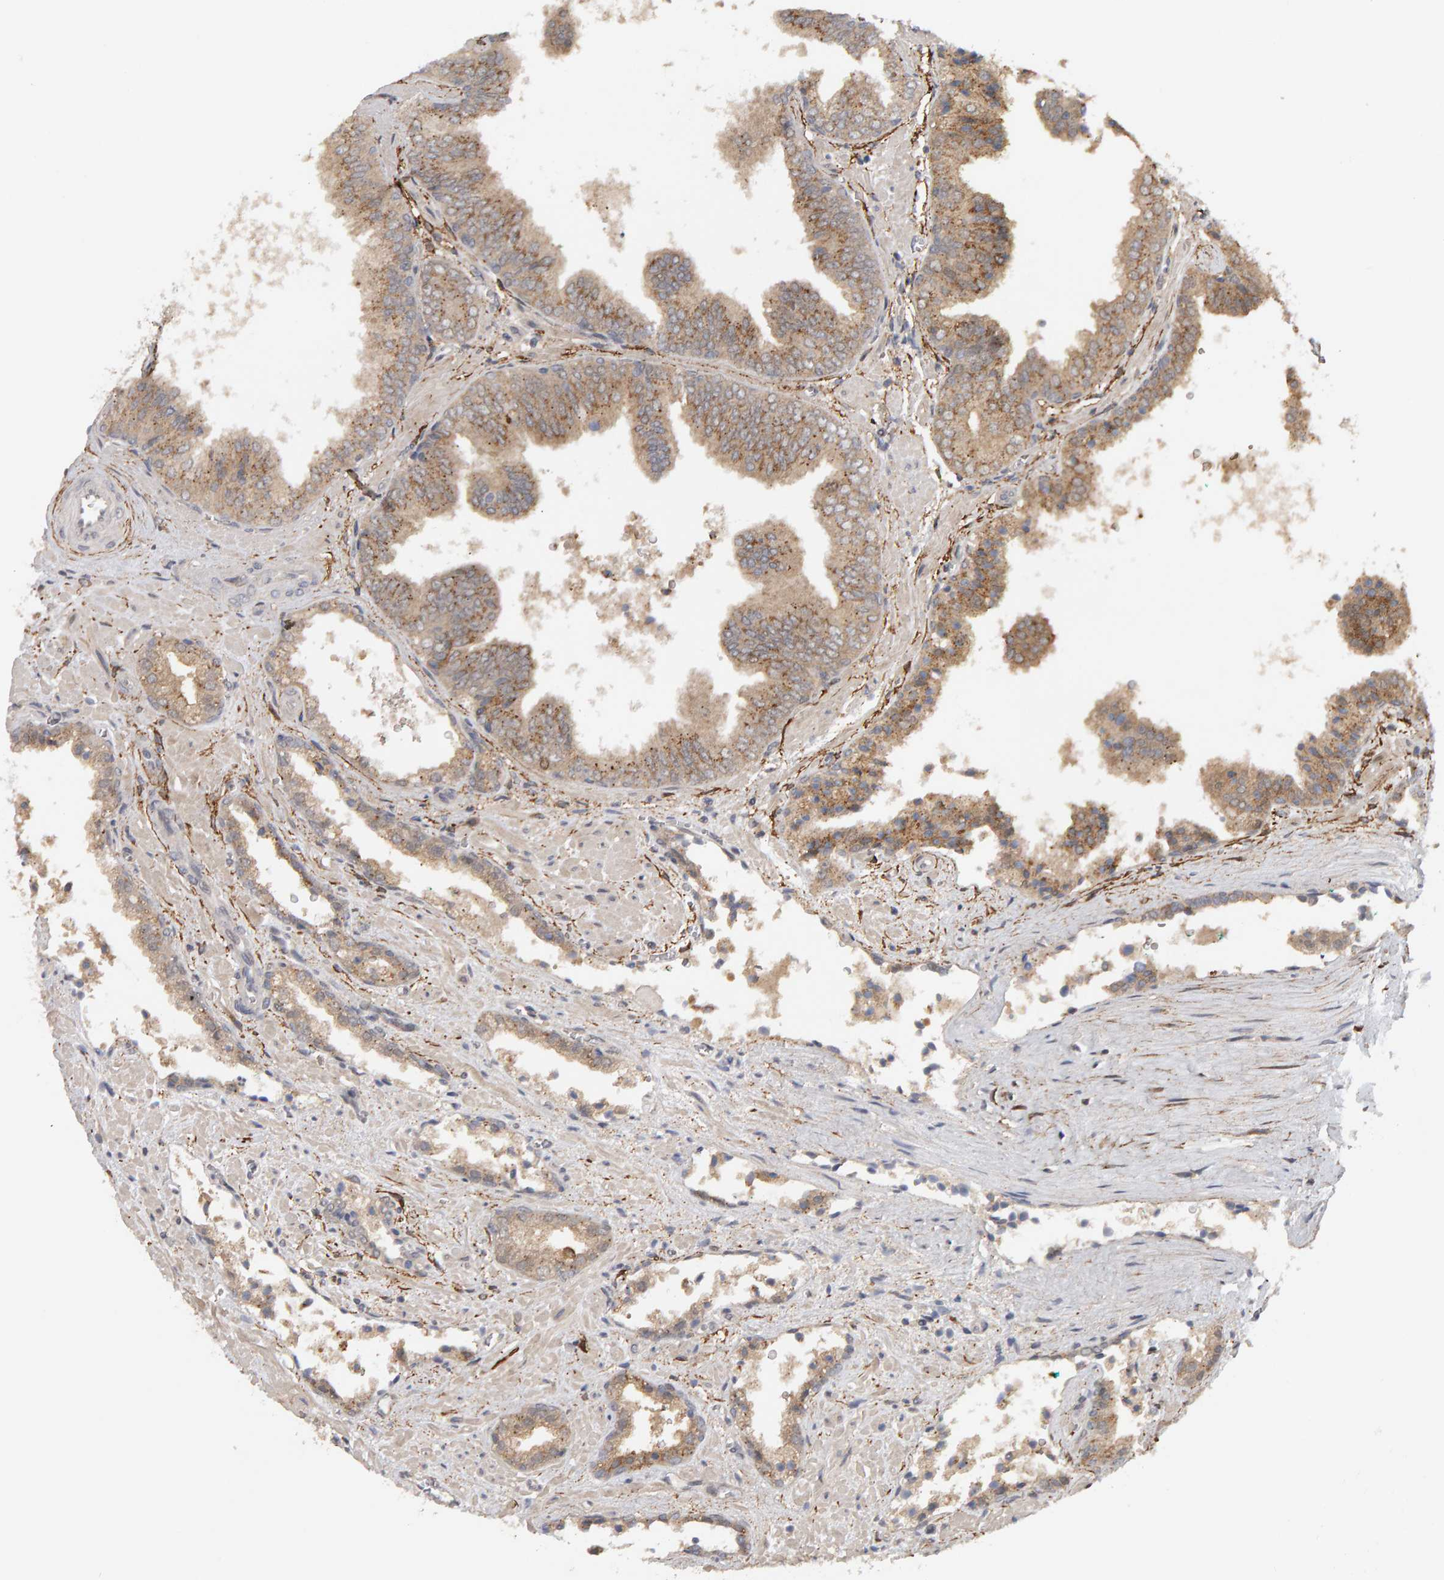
{"staining": {"intensity": "weak", "quantity": ">75%", "location": "cytoplasmic/membranous"}, "tissue": "prostate cancer", "cell_type": "Tumor cells", "image_type": "cancer", "snomed": [{"axis": "morphology", "description": "Adenocarcinoma, Low grade"}, {"axis": "topography", "description": "Prostate"}], "caption": "Immunohistochemistry staining of prostate cancer, which shows low levels of weak cytoplasmic/membranous expression in about >75% of tumor cells indicating weak cytoplasmic/membranous protein positivity. The staining was performed using DAB (brown) for protein detection and nuclei were counterstained in hematoxylin (blue).", "gene": "CDCA5", "patient": {"sex": "male", "age": 71}}